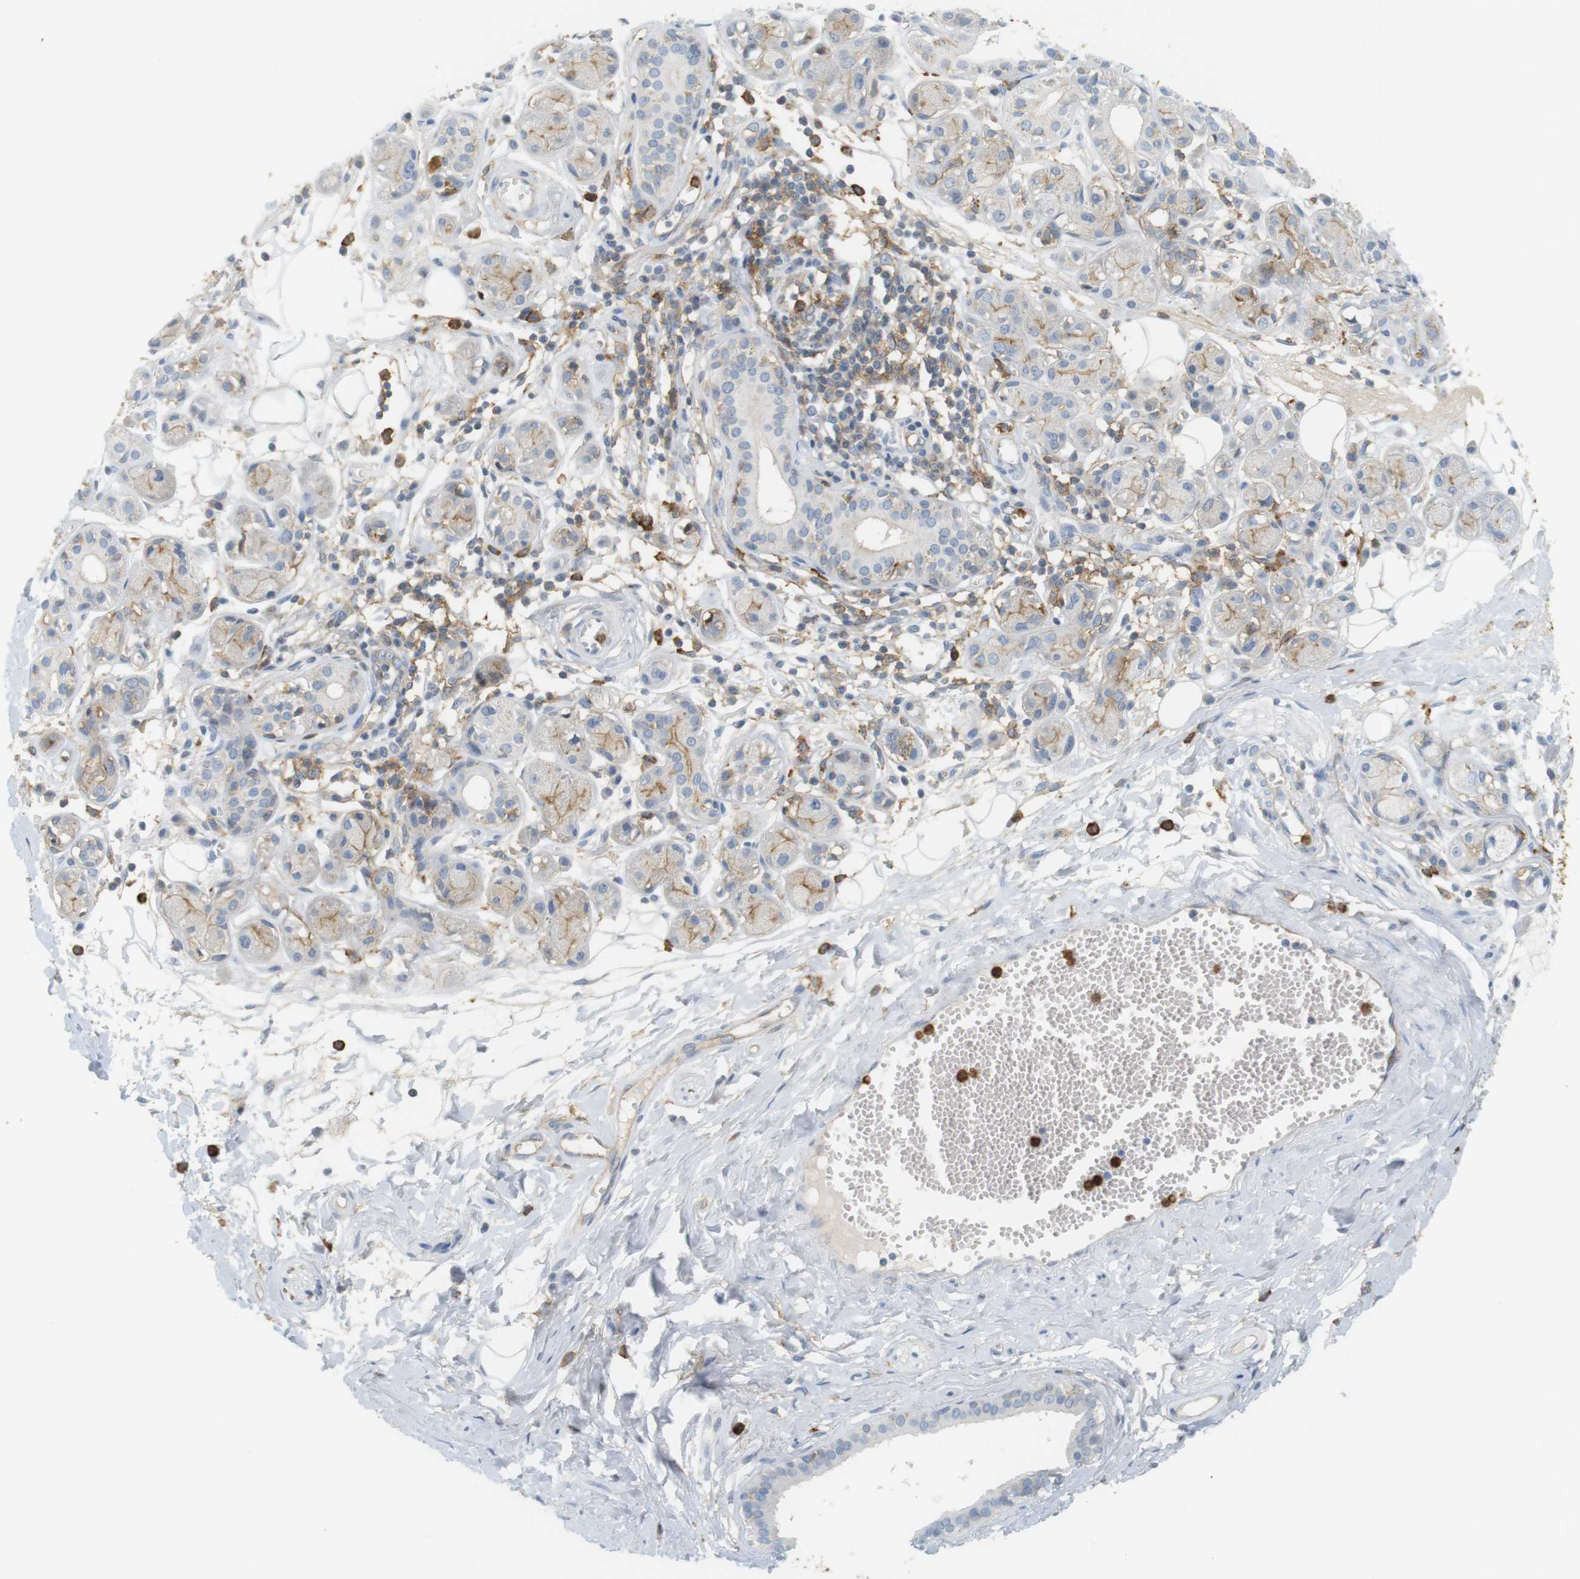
{"staining": {"intensity": "negative", "quantity": "none", "location": "none"}, "tissue": "adipose tissue", "cell_type": "Adipocytes", "image_type": "normal", "snomed": [{"axis": "morphology", "description": "Normal tissue, NOS"}, {"axis": "morphology", "description": "Inflammation, NOS"}, {"axis": "topography", "description": "Salivary gland"}, {"axis": "topography", "description": "Peripheral nerve tissue"}], "caption": "Immunohistochemical staining of benign adipose tissue displays no significant staining in adipocytes. The staining is performed using DAB (3,3'-diaminobenzidine) brown chromogen with nuclei counter-stained in using hematoxylin.", "gene": "SIRPA", "patient": {"sex": "female", "age": 75}}